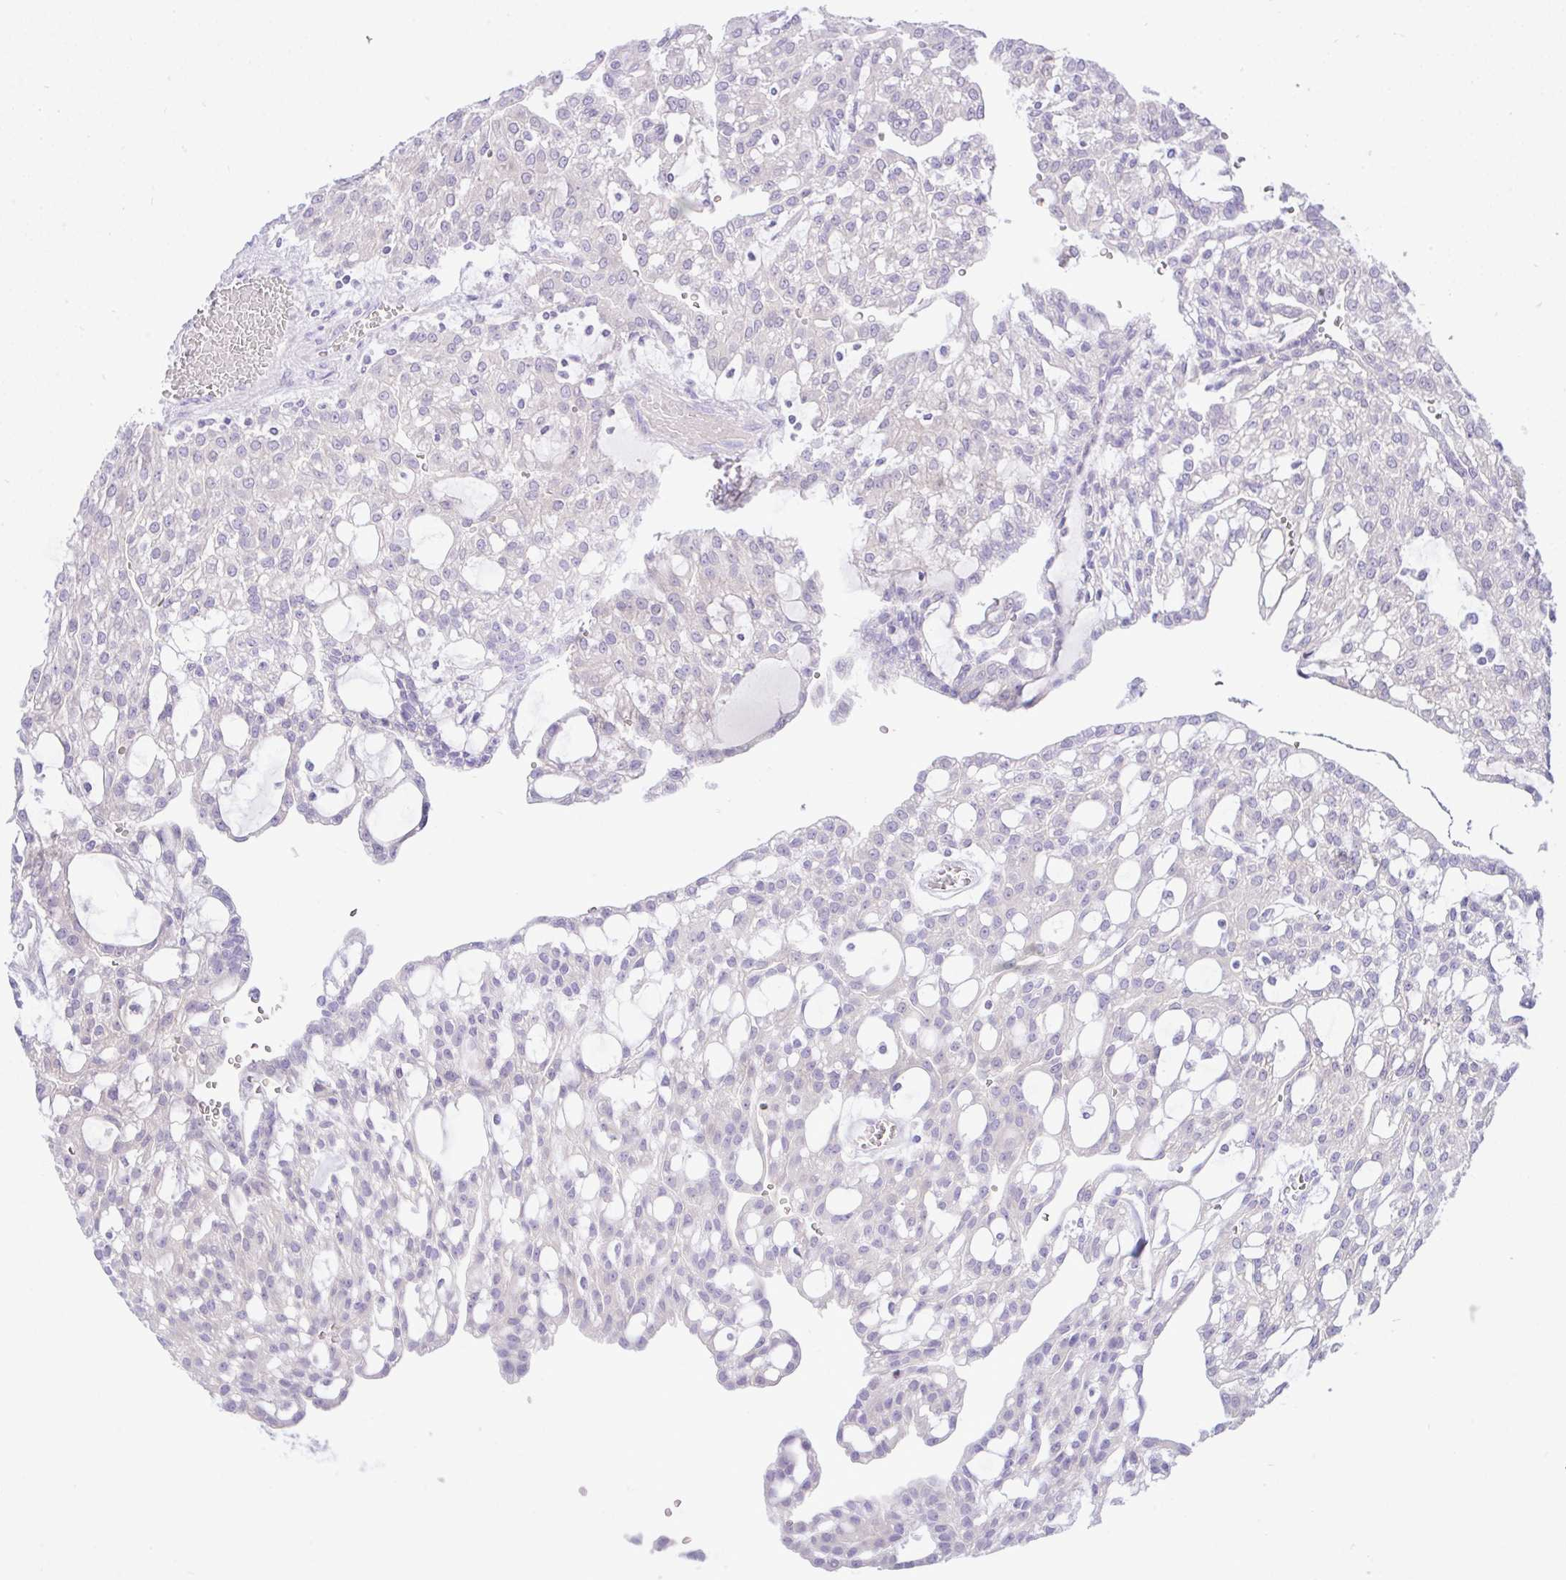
{"staining": {"intensity": "negative", "quantity": "none", "location": "none"}, "tissue": "renal cancer", "cell_type": "Tumor cells", "image_type": "cancer", "snomed": [{"axis": "morphology", "description": "Adenocarcinoma, NOS"}, {"axis": "topography", "description": "Kidney"}], "caption": "This photomicrograph is of renal cancer stained with immunohistochemistry (IHC) to label a protein in brown with the nuclei are counter-stained blue. There is no positivity in tumor cells. (Immunohistochemistry (ihc), brightfield microscopy, high magnification).", "gene": "ZNF101", "patient": {"sex": "male", "age": 63}}